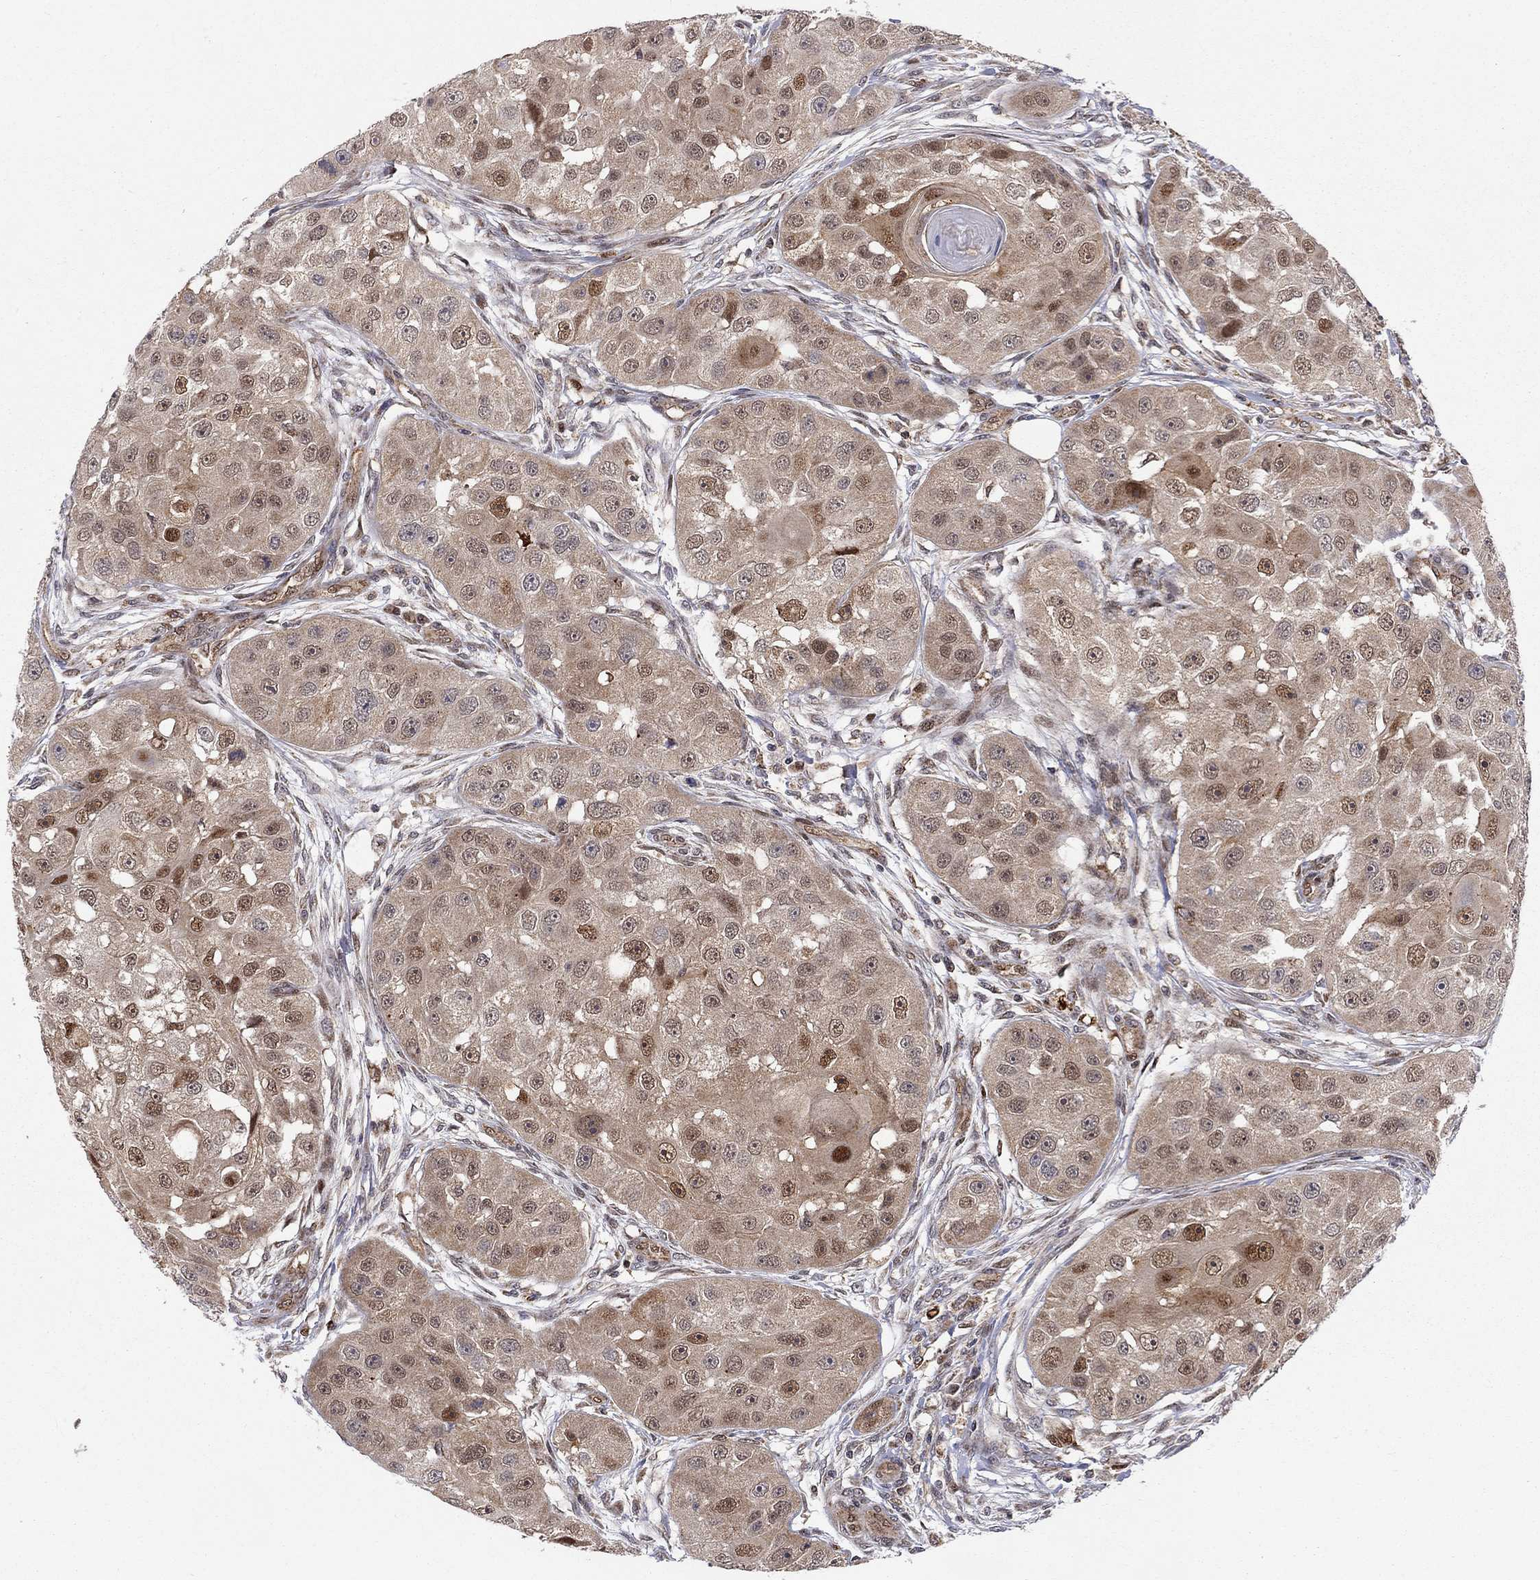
{"staining": {"intensity": "strong", "quantity": "<25%", "location": "nuclear"}, "tissue": "head and neck cancer", "cell_type": "Tumor cells", "image_type": "cancer", "snomed": [{"axis": "morphology", "description": "Squamous cell carcinoma, NOS"}, {"axis": "topography", "description": "Head-Neck"}], "caption": "Strong nuclear expression is present in approximately <25% of tumor cells in head and neck cancer.", "gene": "ELOB", "patient": {"sex": "male", "age": 51}}